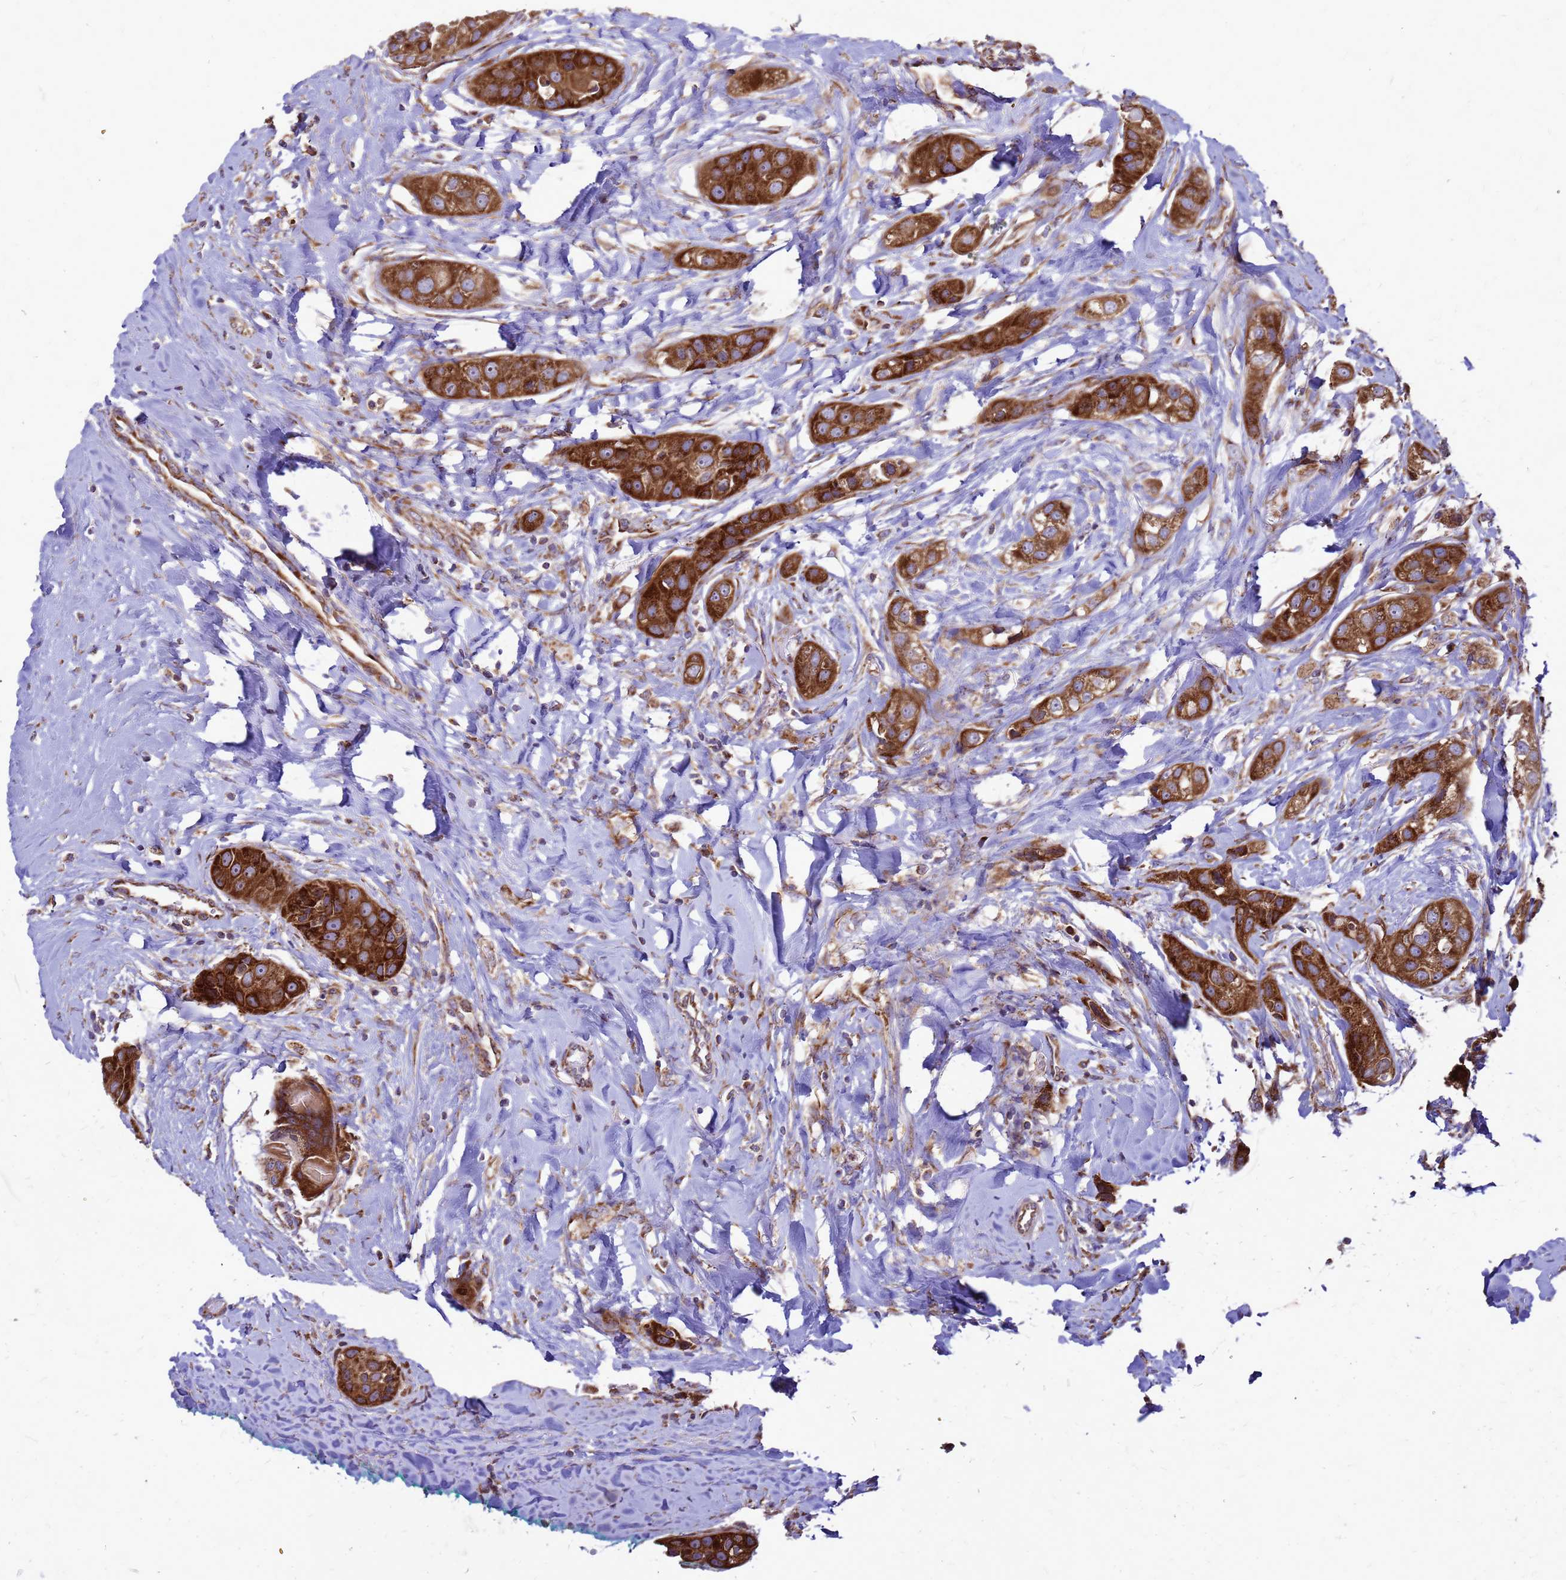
{"staining": {"intensity": "strong", "quantity": ">75%", "location": "cytoplasmic/membranous"}, "tissue": "head and neck cancer", "cell_type": "Tumor cells", "image_type": "cancer", "snomed": [{"axis": "morphology", "description": "Normal tissue, NOS"}, {"axis": "morphology", "description": "Squamous cell carcinoma, NOS"}, {"axis": "topography", "description": "Skeletal muscle"}, {"axis": "topography", "description": "Head-Neck"}], "caption": "DAB immunohistochemical staining of head and neck cancer (squamous cell carcinoma) reveals strong cytoplasmic/membranous protein positivity in about >75% of tumor cells.", "gene": "FSTL4", "patient": {"sex": "male", "age": 51}}